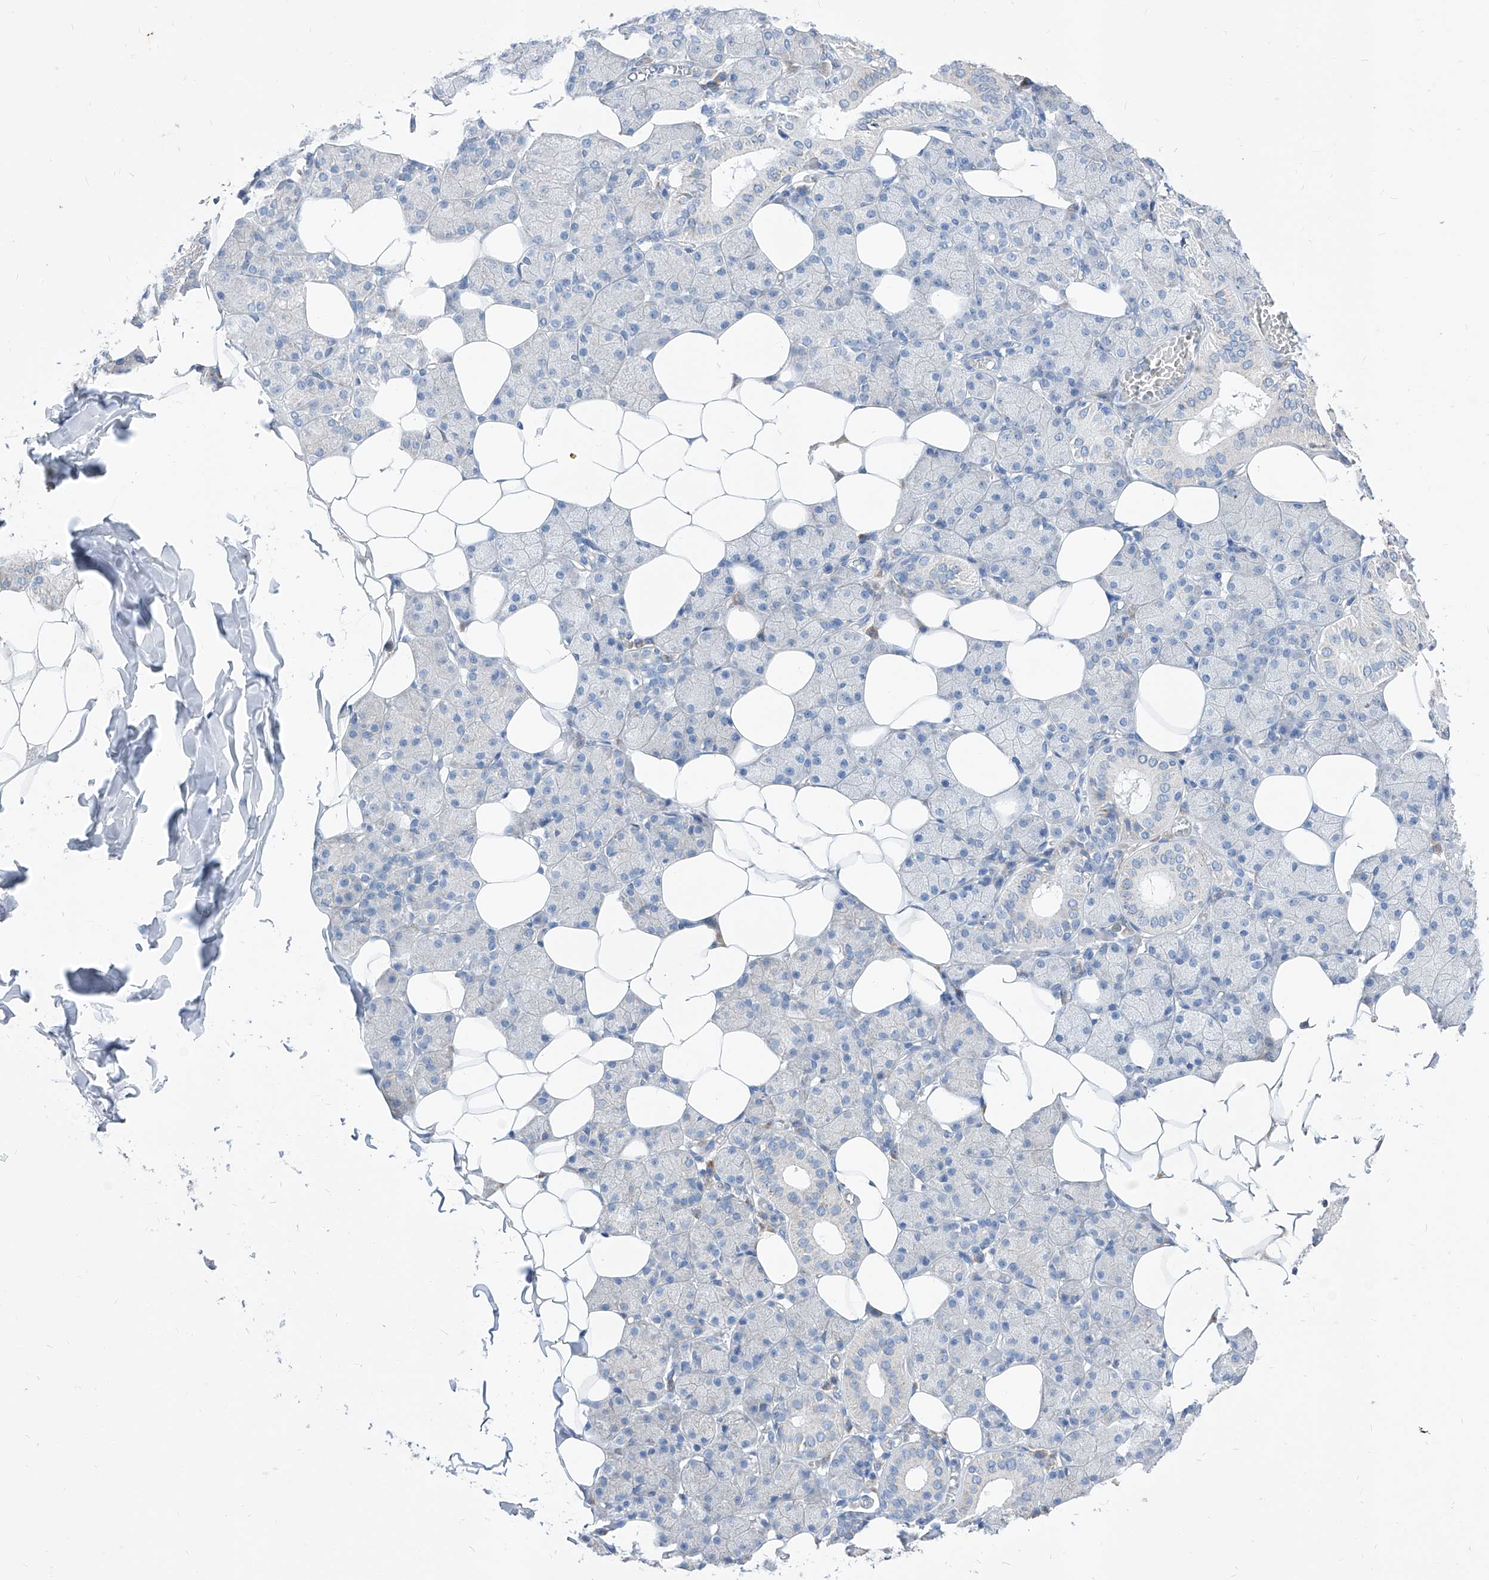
{"staining": {"intensity": "negative", "quantity": "none", "location": "none"}, "tissue": "salivary gland", "cell_type": "Glandular cells", "image_type": "normal", "snomed": [{"axis": "morphology", "description": "Normal tissue, NOS"}, {"axis": "topography", "description": "Salivary gland"}], "caption": "Photomicrograph shows no protein staining in glandular cells of normal salivary gland.", "gene": "AGPS", "patient": {"sex": "female", "age": 33}}